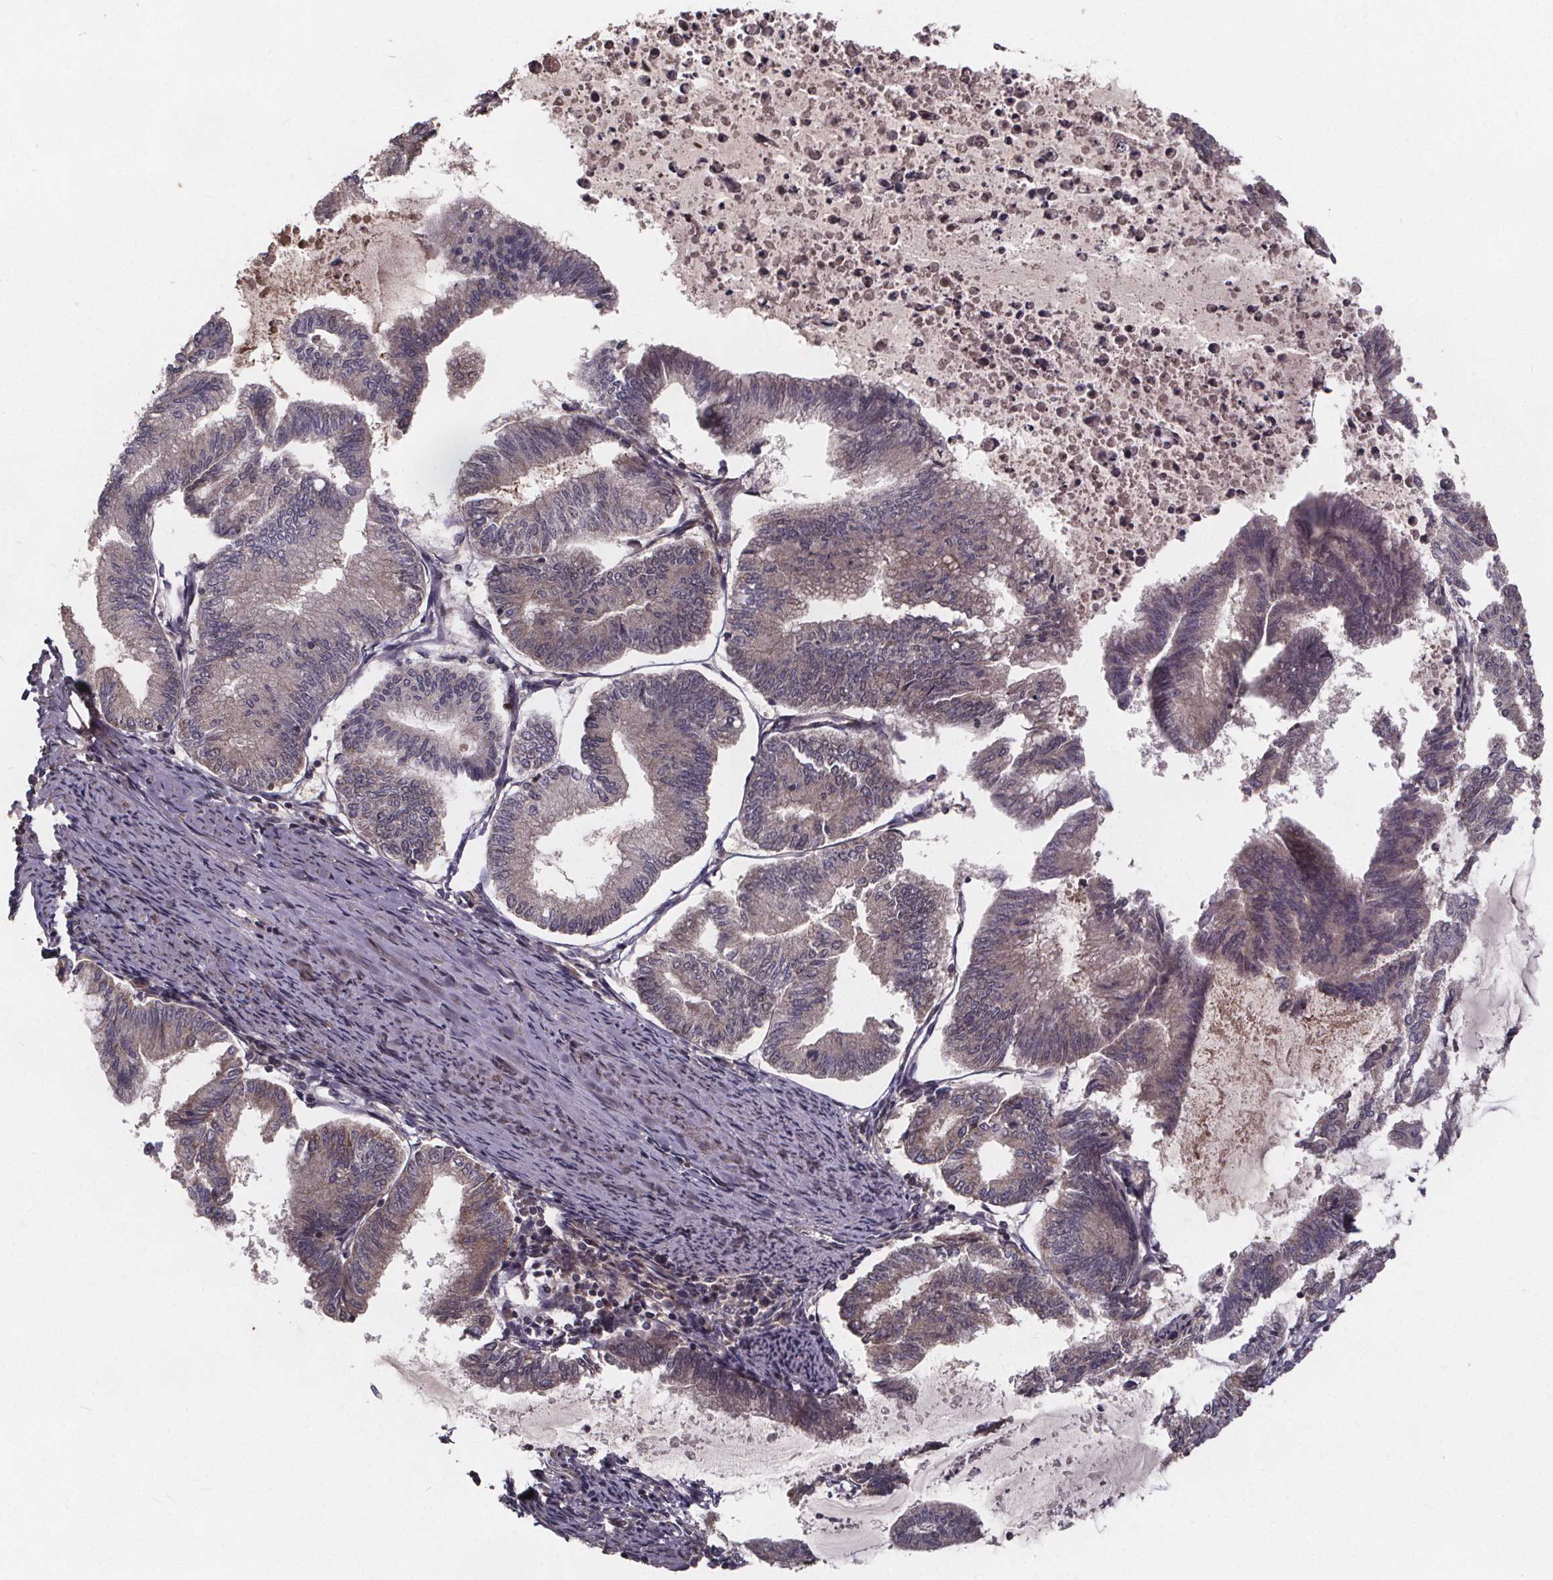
{"staining": {"intensity": "moderate", "quantity": "<25%", "location": "cytoplasmic/membranous"}, "tissue": "endometrial cancer", "cell_type": "Tumor cells", "image_type": "cancer", "snomed": [{"axis": "morphology", "description": "Adenocarcinoma, NOS"}, {"axis": "topography", "description": "Endometrium"}], "caption": "IHC (DAB (3,3'-diaminobenzidine)) staining of human endometrial cancer displays moderate cytoplasmic/membranous protein staining in about <25% of tumor cells.", "gene": "YME1L1", "patient": {"sex": "female", "age": 79}}